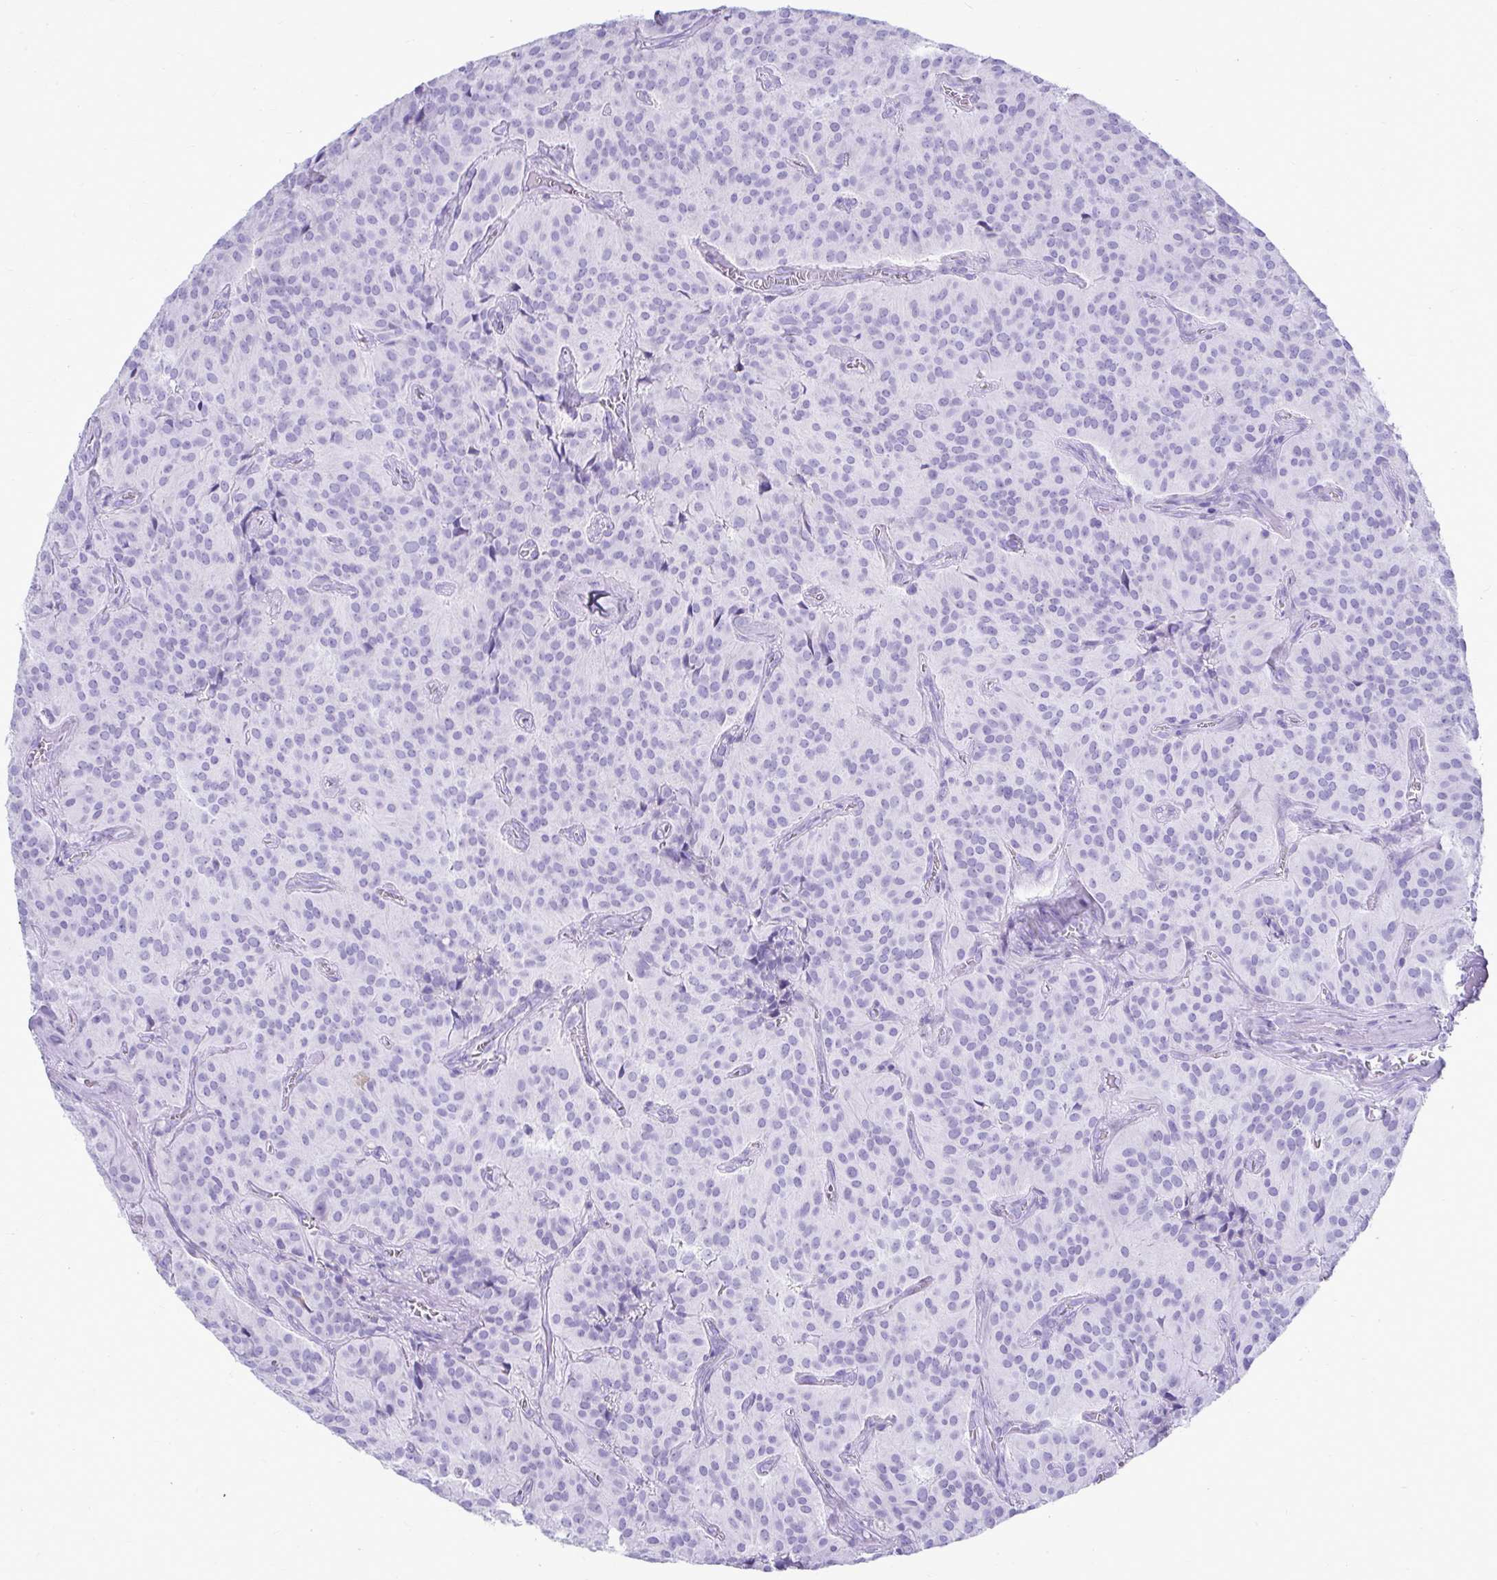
{"staining": {"intensity": "negative", "quantity": "none", "location": "none"}, "tissue": "glioma", "cell_type": "Tumor cells", "image_type": "cancer", "snomed": [{"axis": "morphology", "description": "Glioma, malignant, Low grade"}, {"axis": "topography", "description": "Brain"}], "caption": "Photomicrograph shows no significant protein positivity in tumor cells of glioma.", "gene": "ATP4B", "patient": {"sex": "male", "age": 42}}